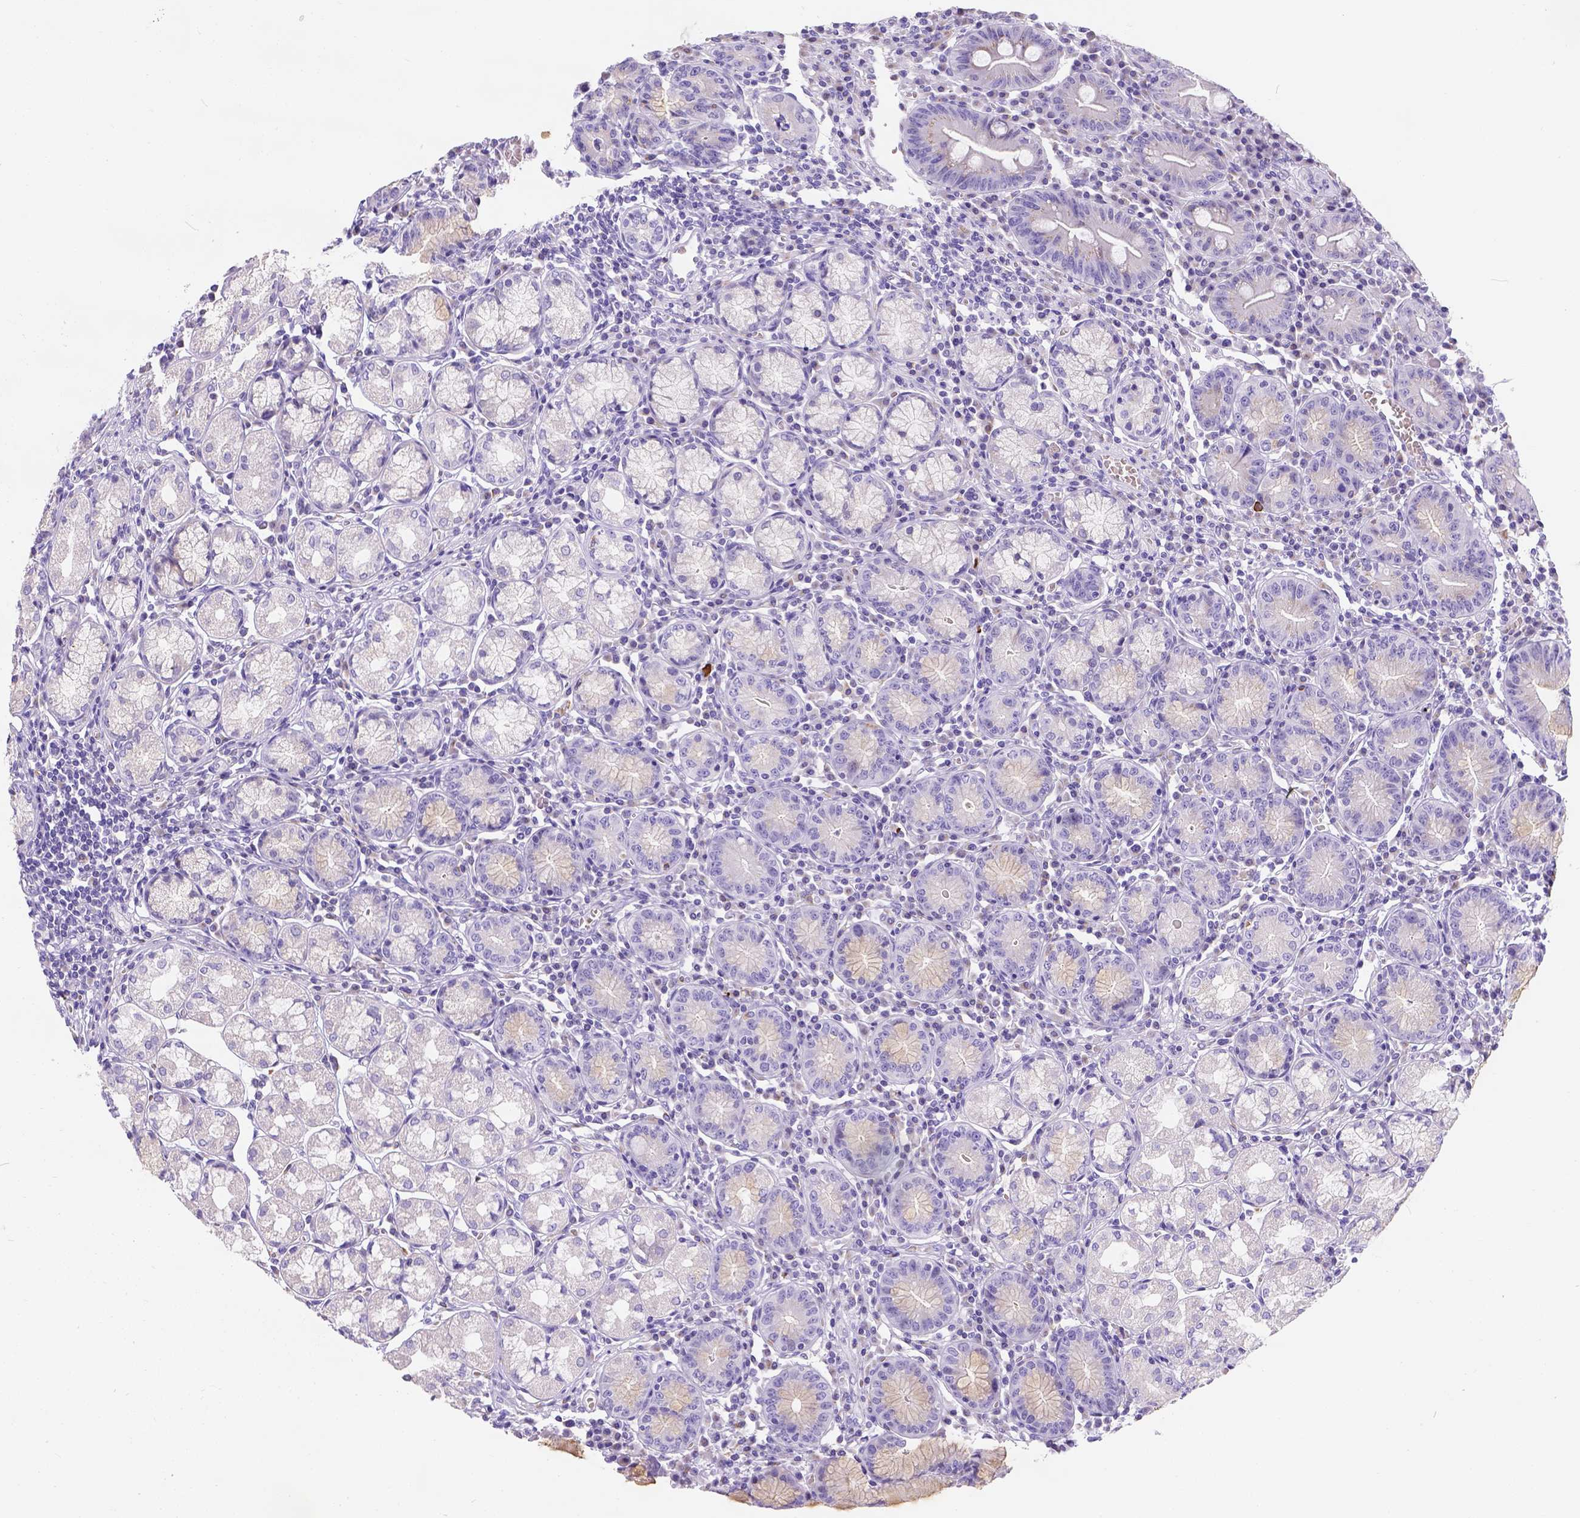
{"staining": {"intensity": "weak", "quantity": "25%-75%", "location": "cytoplasmic/membranous"}, "tissue": "stomach", "cell_type": "Glandular cells", "image_type": "normal", "snomed": [{"axis": "morphology", "description": "Normal tissue, NOS"}, {"axis": "topography", "description": "Stomach"}], "caption": "Stomach stained with immunohistochemistry (IHC) exhibits weak cytoplasmic/membranous staining in about 25%-75% of glandular cells.", "gene": "PHF7", "patient": {"sex": "male", "age": 55}}